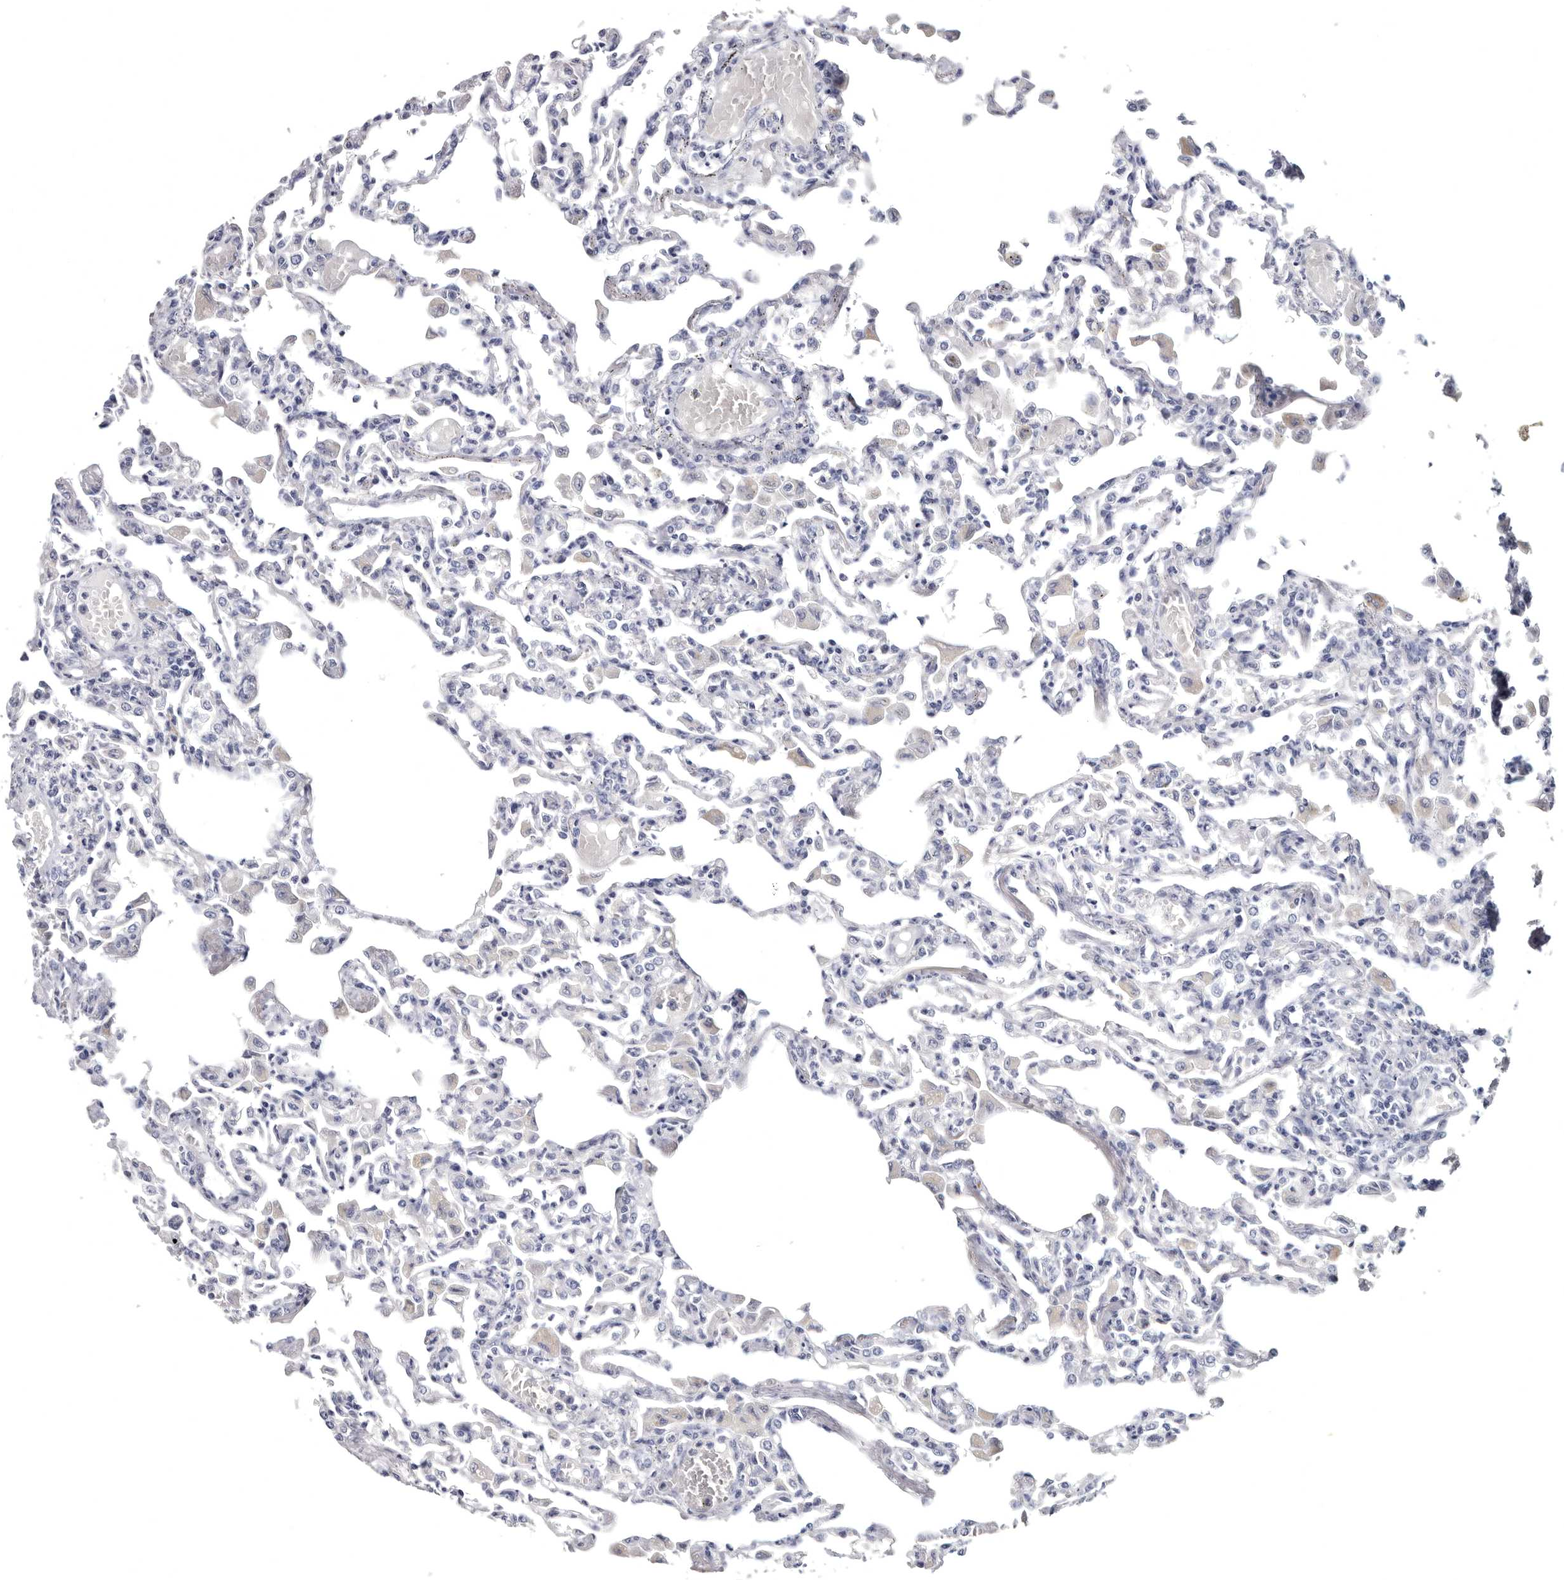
{"staining": {"intensity": "moderate", "quantity": "<25%", "location": "nuclear"}, "tissue": "lung", "cell_type": "Alveolar cells", "image_type": "normal", "snomed": [{"axis": "morphology", "description": "Normal tissue, NOS"}, {"axis": "topography", "description": "Bronchus"}, {"axis": "topography", "description": "Lung"}], "caption": "Immunohistochemistry (DAB (3,3'-diaminobenzidine)) staining of unremarkable lung displays moderate nuclear protein expression in about <25% of alveolar cells. (DAB (3,3'-diaminobenzidine) IHC with brightfield microscopy, high magnification).", "gene": "WRAP73", "patient": {"sex": "female", "age": 49}}